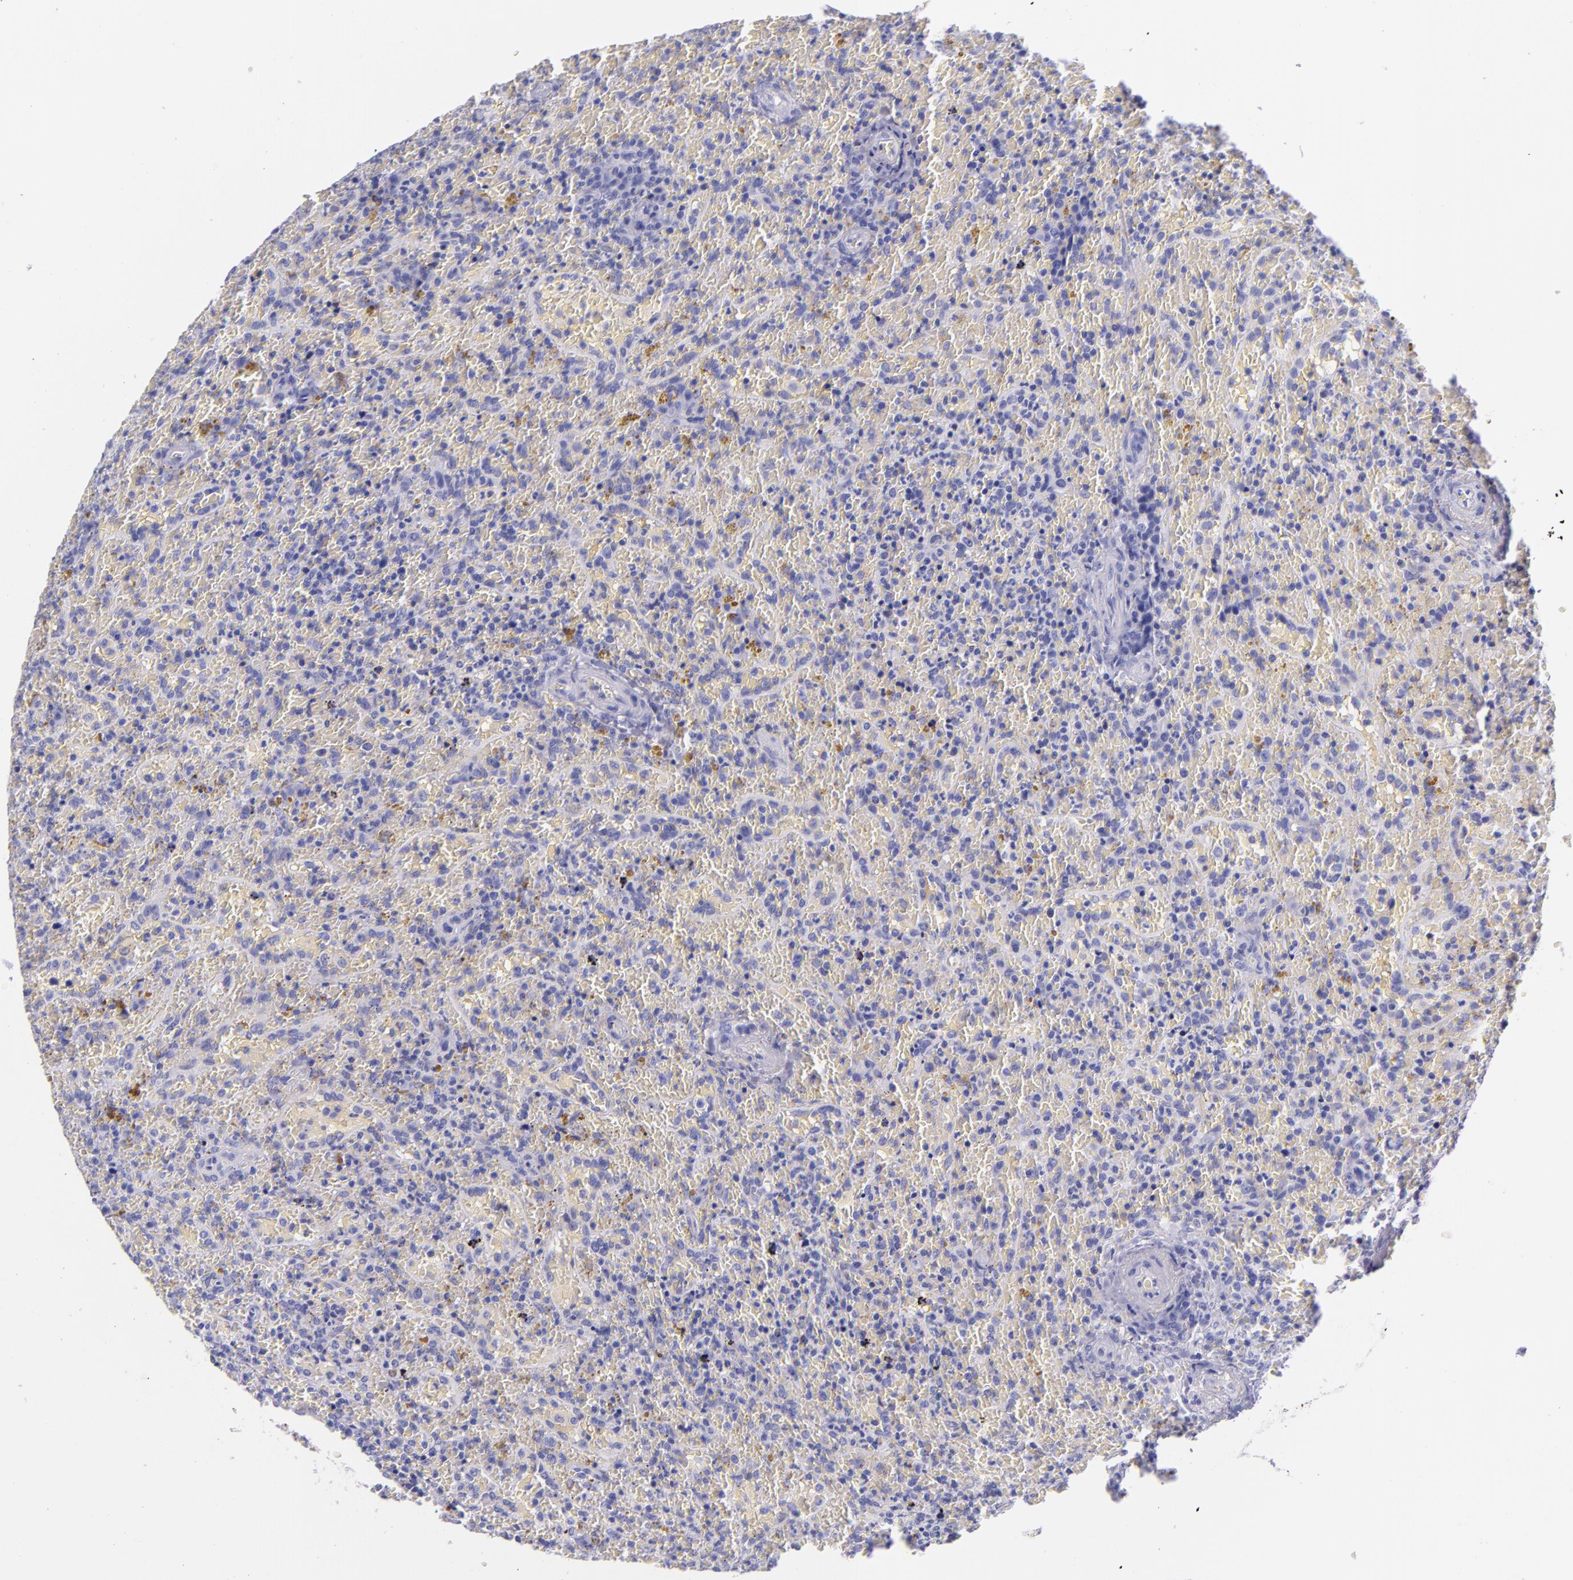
{"staining": {"intensity": "negative", "quantity": "none", "location": "none"}, "tissue": "lymphoma", "cell_type": "Tumor cells", "image_type": "cancer", "snomed": [{"axis": "morphology", "description": "Malignant lymphoma, non-Hodgkin's type, High grade"}, {"axis": "topography", "description": "Spleen"}, {"axis": "topography", "description": "Lymph node"}], "caption": "This is a image of immunohistochemistry (IHC) staining of malignant lymphoma, non-Hodgkin's type (high-grade), which shows no positivity in tumor cells.", "gene": "SFTPB", "patient": {"sex": "female", "age": 70}}